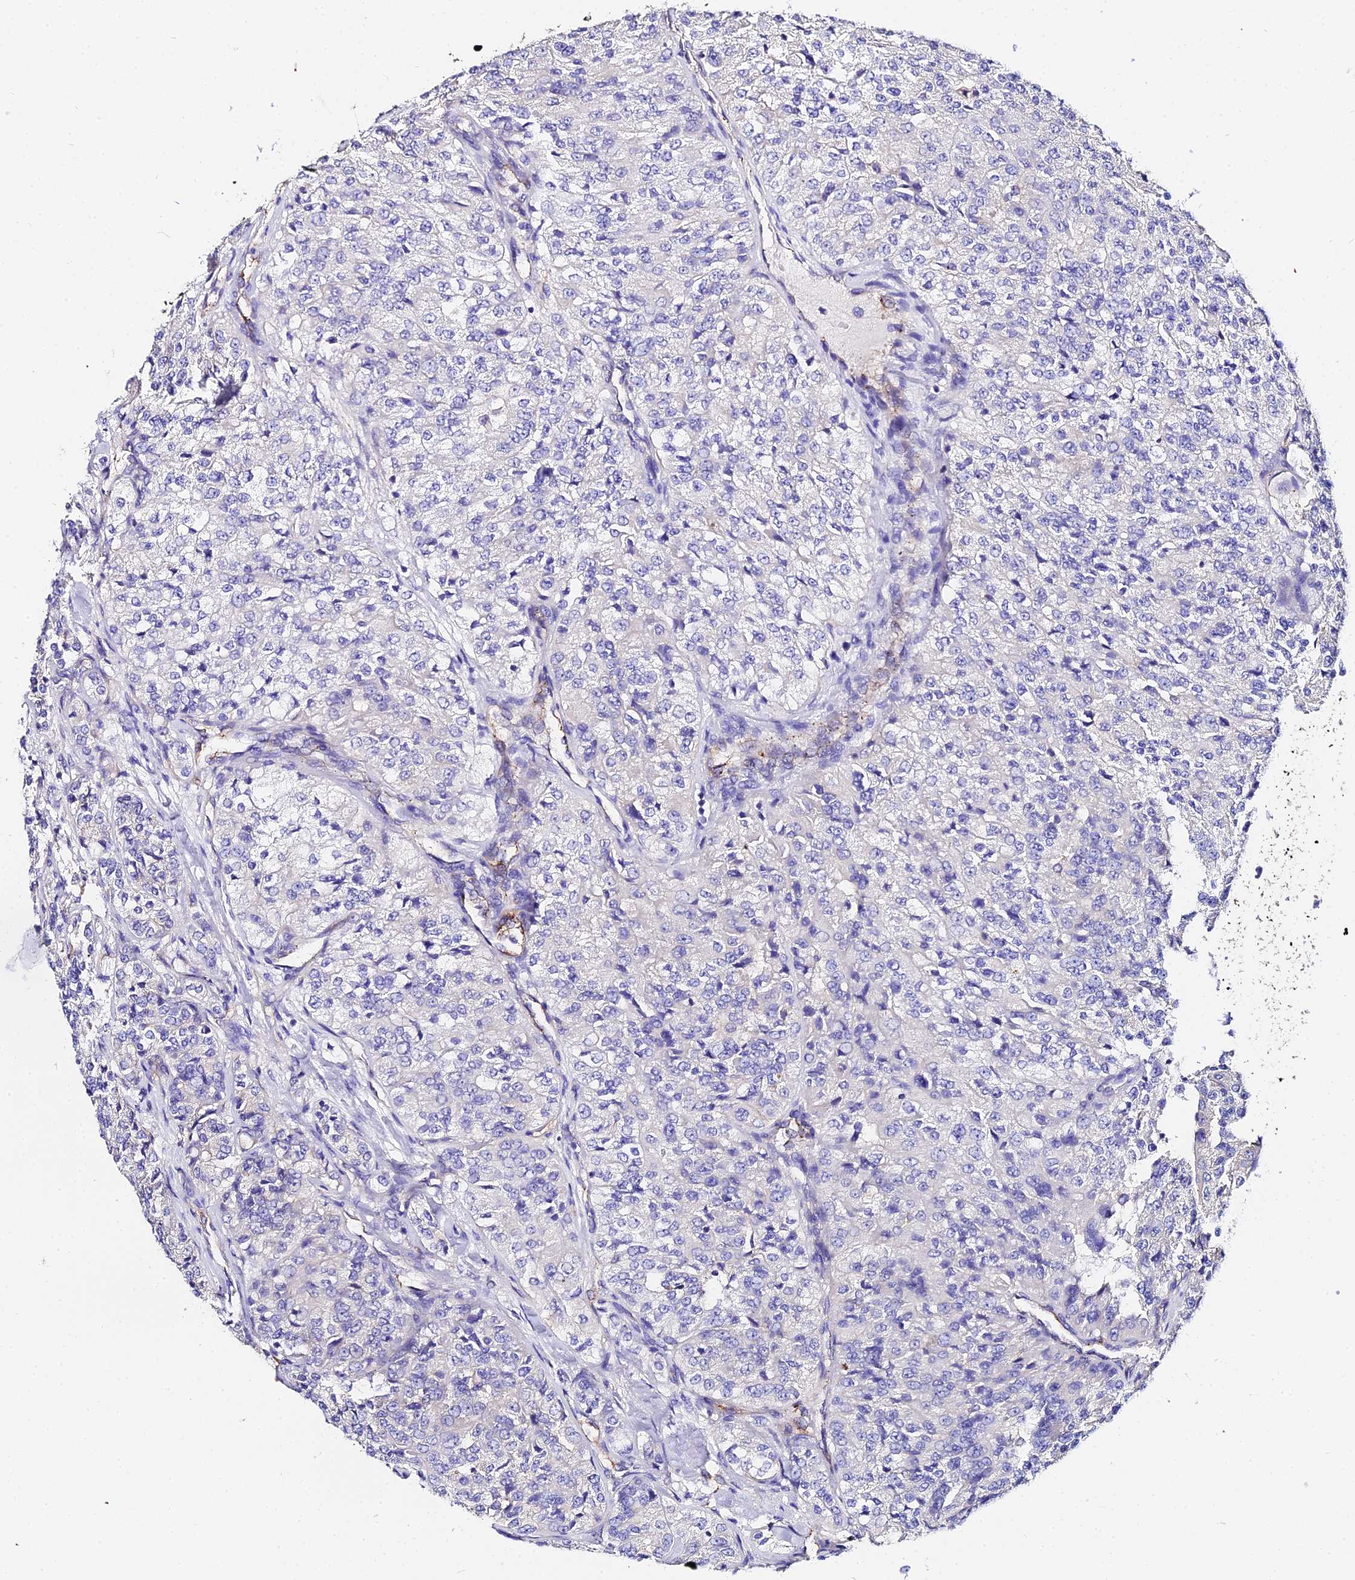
{"staining": {"intensity": "negative", "quantity": "none", "location": "none"}, "tissue": "renal cancer", "cell_type": "Tumor cells", "image_type": "cancer", "snomed": [{"axis": "morphology", "description": "Adenocarcinoma, NOS"}, {"axis": "topography", "description": "Kidney"}], "caption": "Human renal adenocarcinoma stained for a protein using immunohistochemistry shows no staining in tumor cells.", "gene": "DAW1", "patient": {"sex": "female", "age": 63}}